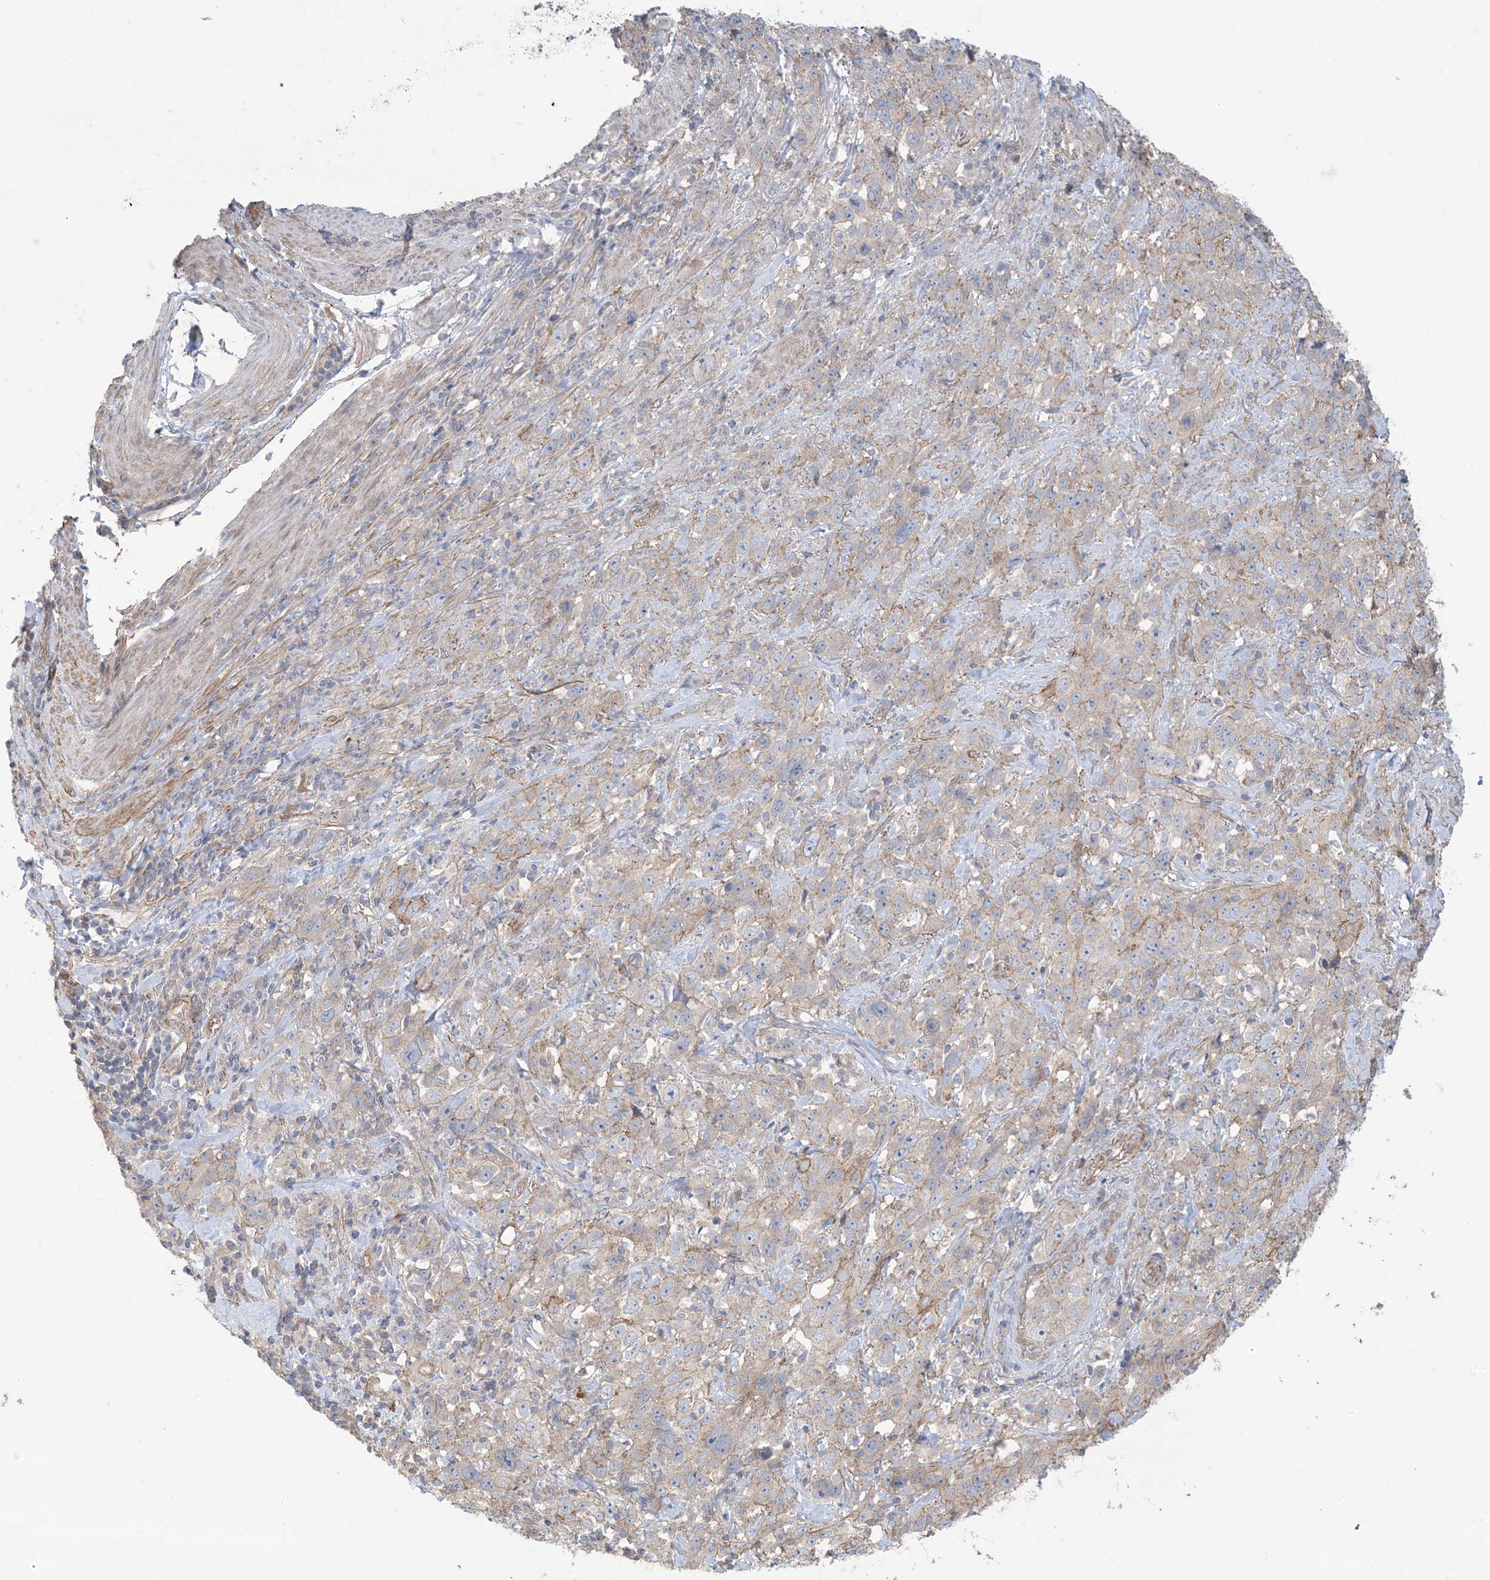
{"staining": {"intensity": "weak", "quantity": "<25%", "location": "cytoplasmic/membranous"}, "tissue": "stomach cancer", "cell_type": "Tumor cells", "image_type": "cancer", "snomed": [{"axis": "morphology", "description": "Normal tissue, NOS"}, {"axis": "morphology", "description": "Adenocarcinoma, NOS"}, {"axis": "topography", "description": "Lymph node"}, {"axis": "topography", "description": "Stomach"}], "caption": "Tumor cells show no significant protein expression in adenocarcinoma (stomach). (DAB immunohistochemistry, high magnification).", "gene": "CCNY", "patient": {"sex": "male", "age": 48}}